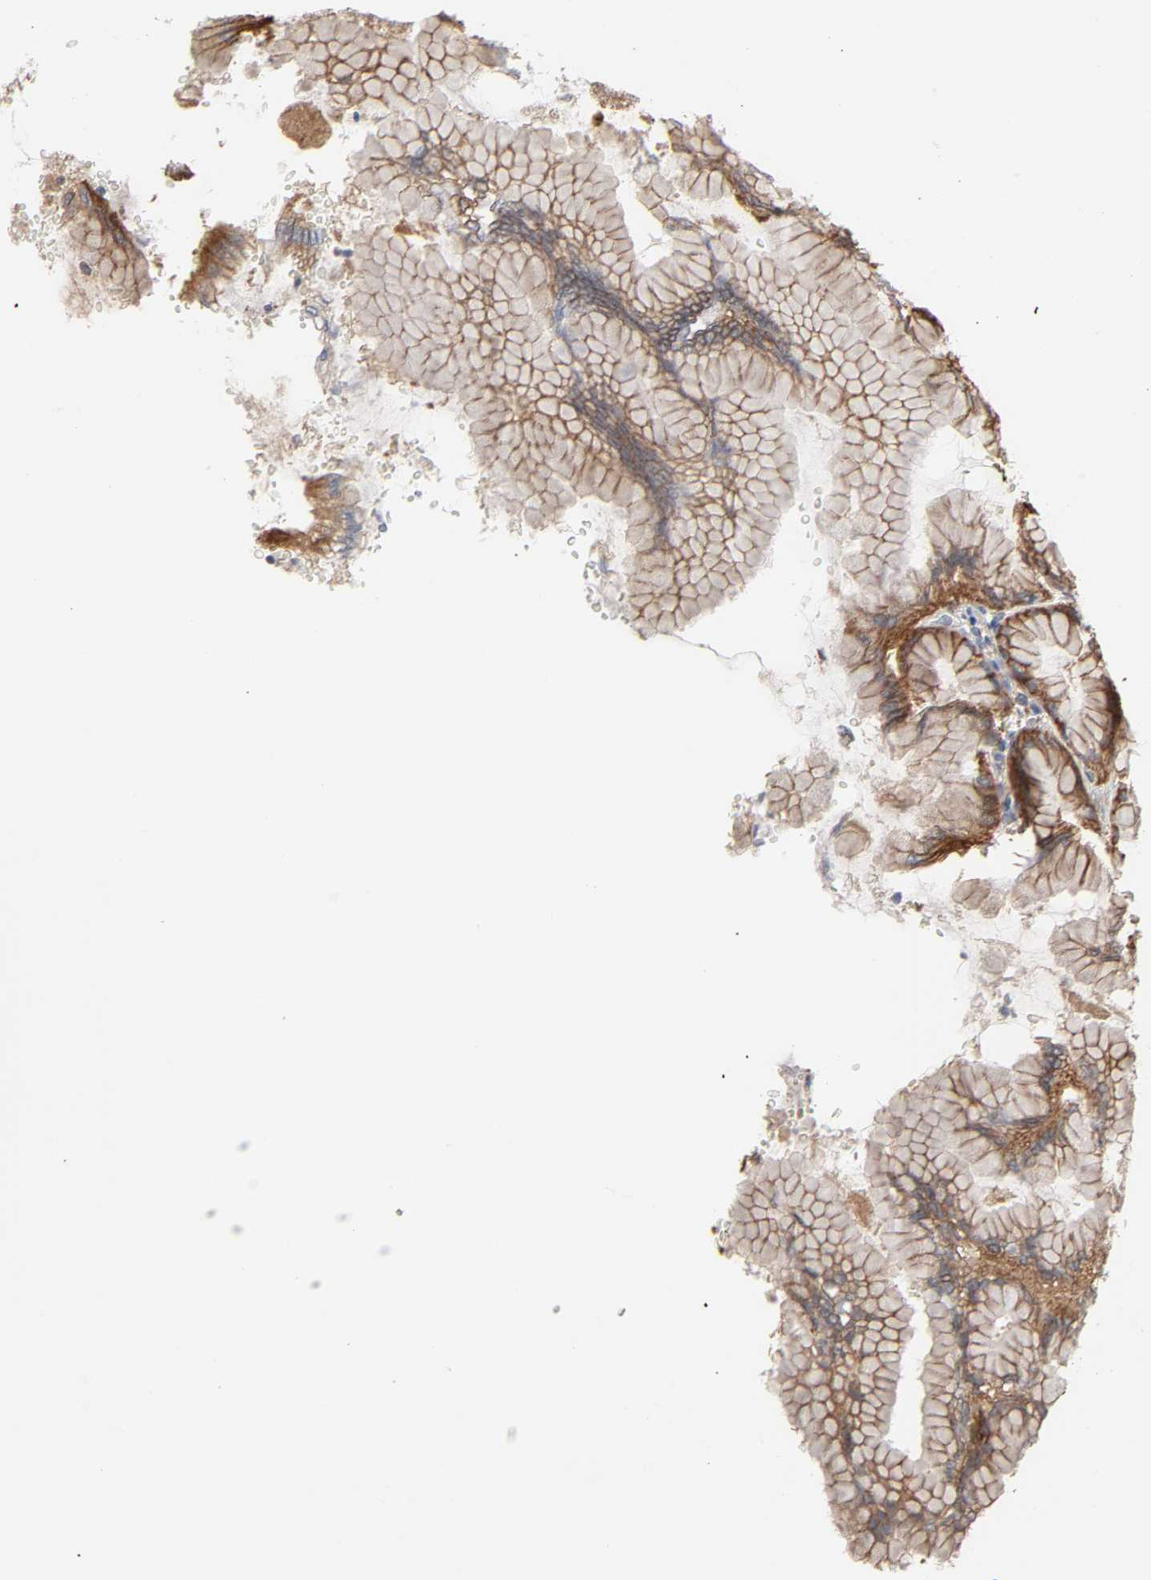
{"staining": {"intensity": "moderate", "quantity": ">75%", "location": "cytoplasmic/membranous"}, "tissue": "stomach", "cell_type": "Glandular cells", "image_type": "normal", "snomed": [{"axis": "morphology", "description": "Normal tissue, NOS"}, {"axis": "topography", "description": "Stomach, upper"}], "caption": "A high-resolution image shows immunohistochemistry (IHC) staining of unremarkable stomach, which demonstrates moderate cytoplasmic/membranous expression in approximately >75% of glandular cells.", "gene": "NDRG2", "patient": {"sex": "female", "age": 56}}